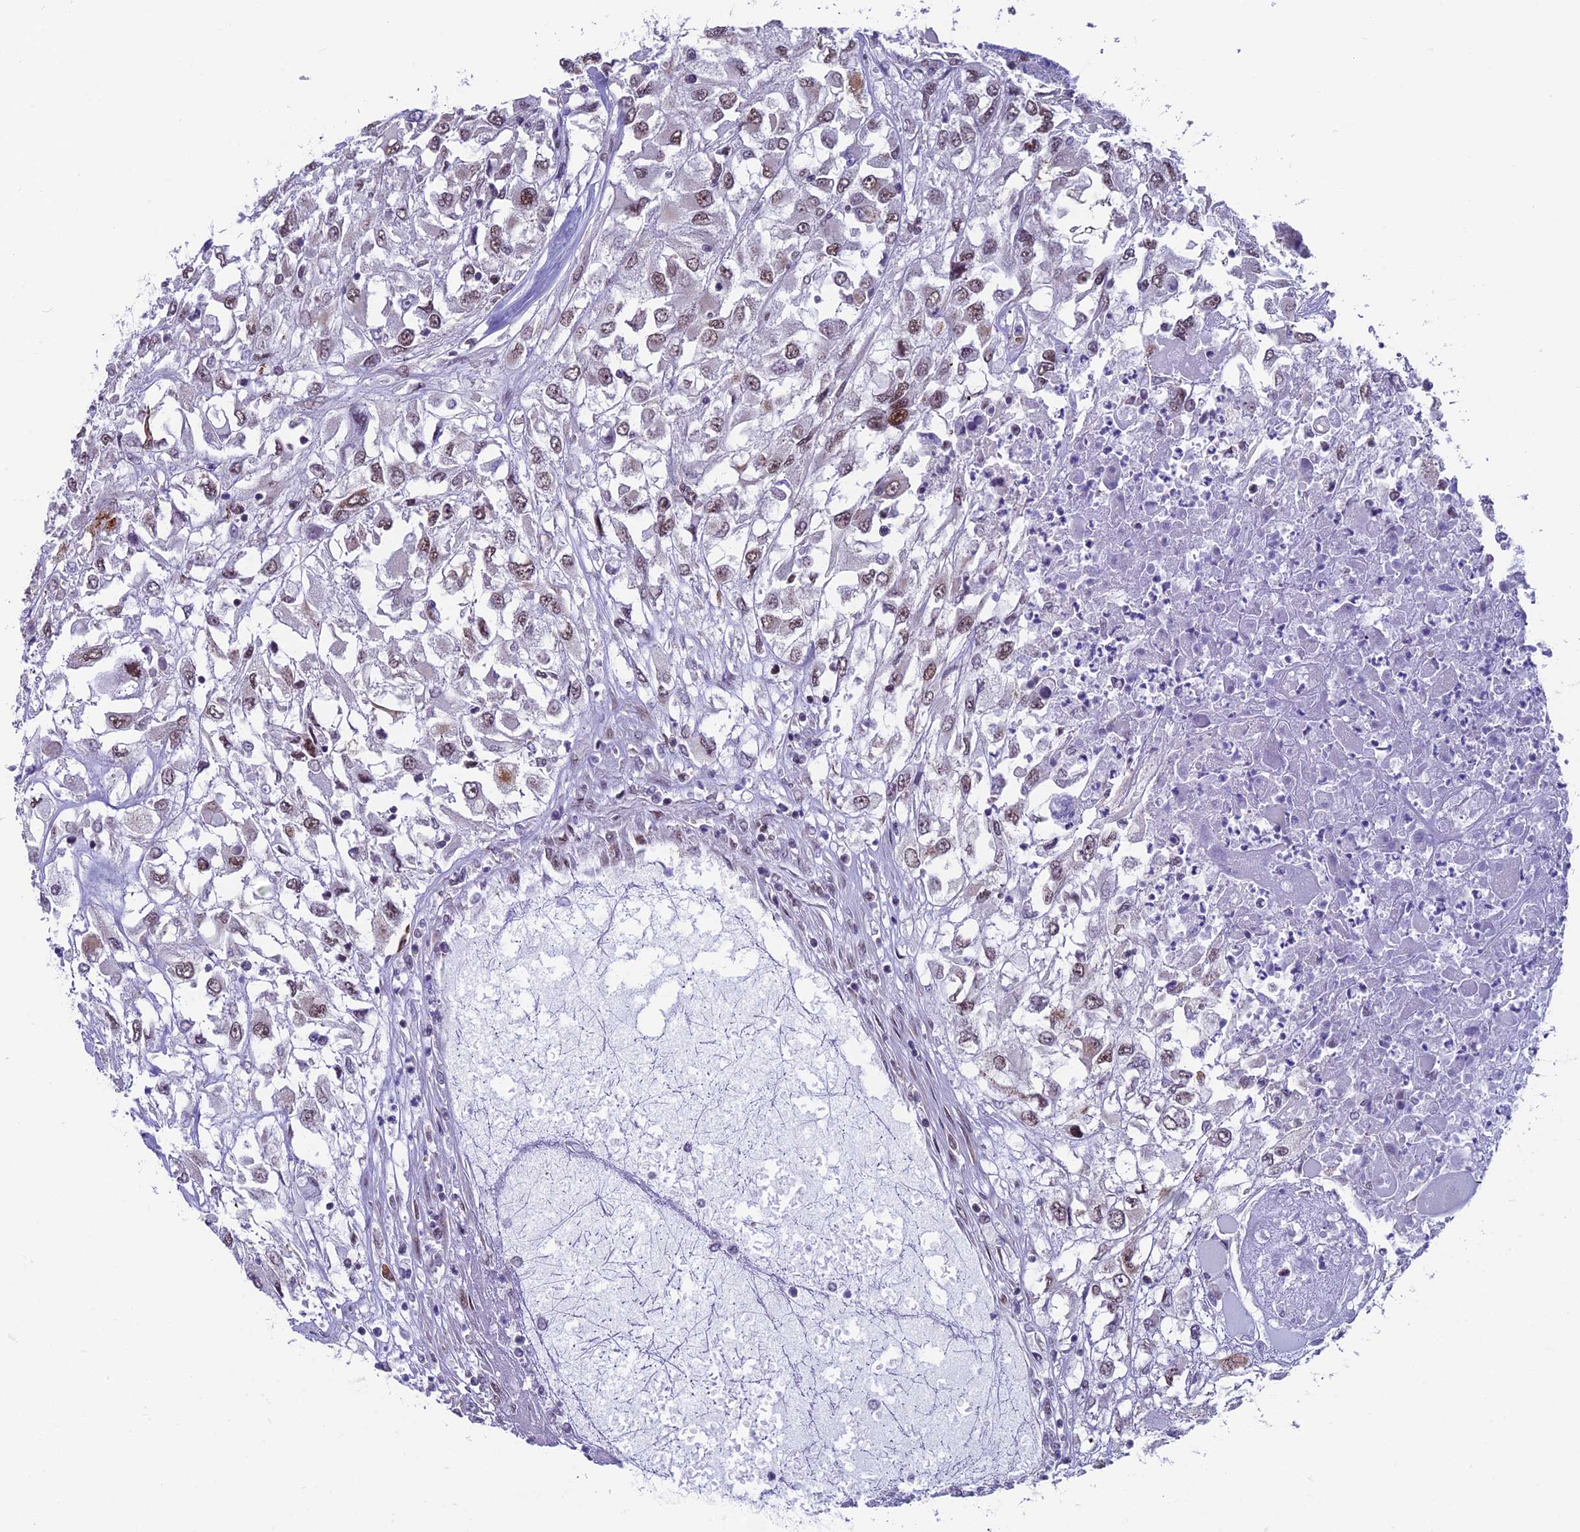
{"staining": {"intensity": "weak", "quantity": "25%-75%", "location": "nuclear"}, "tissue": "renal cancer", "cell_type": "Tumor cells", "image_type": "cancer", "snomed": [{"axis": "morphology", "description": "Adenocarcinoma, NOS"}, {"axis": "topography", "description": "Kidney"}], "caption": "High-magnification brightfield microscopy of renal adenocarcinoma stained with DAB (brown) and counterstained with hematoxylin (blue). tumor cells exhibit weak nuclear staining is seen in approximately25%-75% of cells. (DAB (3,3'-diaminobenzidine) IHC, brown staining for protein, blue staining for nuclei).", "gene": "KIAA1191", "patient": {"sex": "female", "age": 52}}